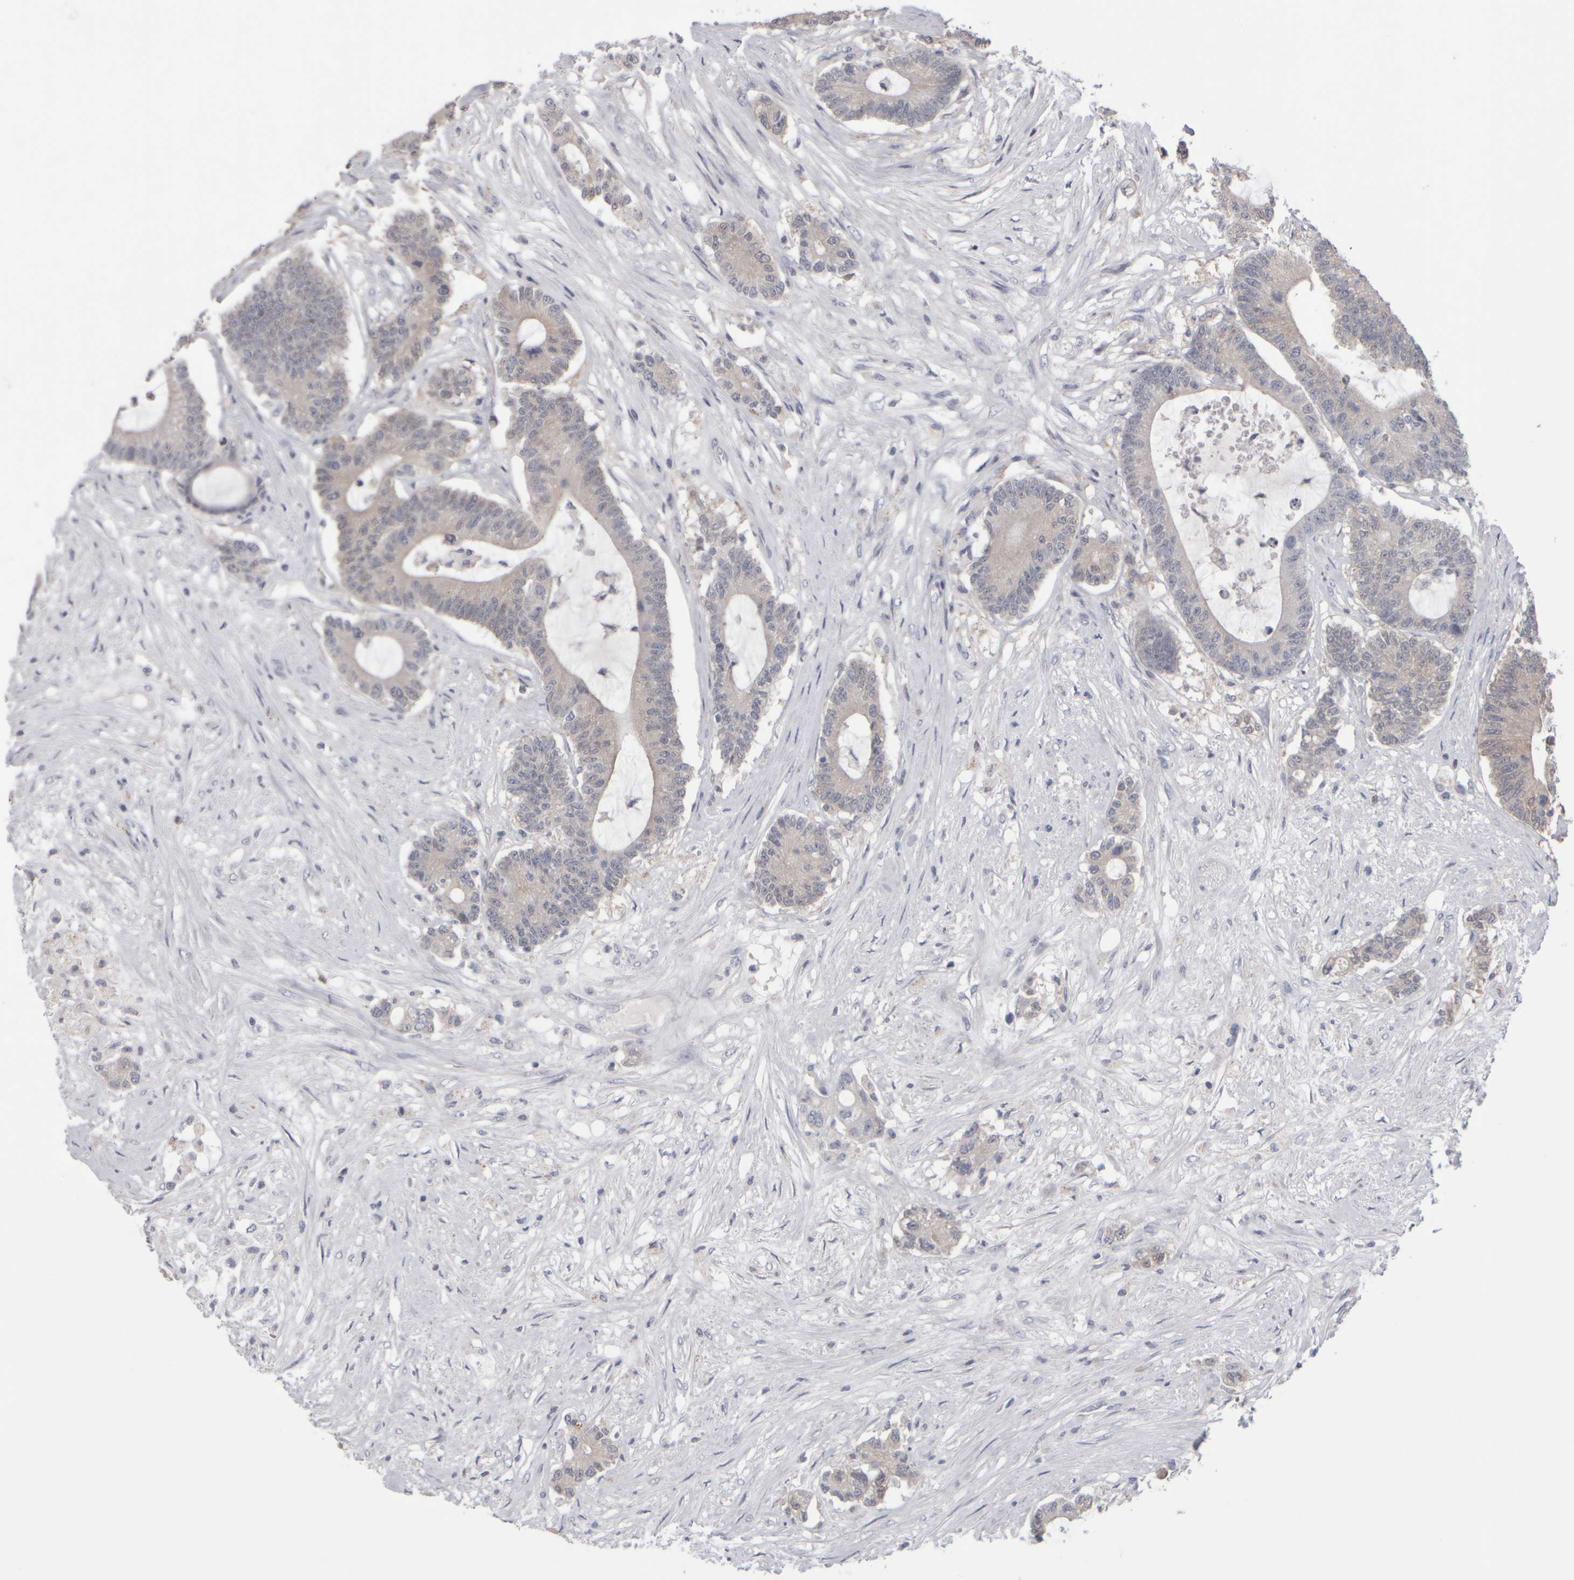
{"staining": {"intensity": "negative", "quantity": "none", "location": "none"}, "tissue": "colorectal cancer", "cell_type": "Tumor cells", "image_type": "cancer", "snomed": [{"axis": "morphology", "description": "Adenocarcinoma, NOS"}, {"axis": "topography", "description": "Colon"}], "caption": "Human adenocarcinoma (colorectal) stained for a protein using immunohistochemistry (IHC) exhibits no positivity in tumor cells.", "gene": "EPHX2", "patient": {"sex": "female", "age": 84}}